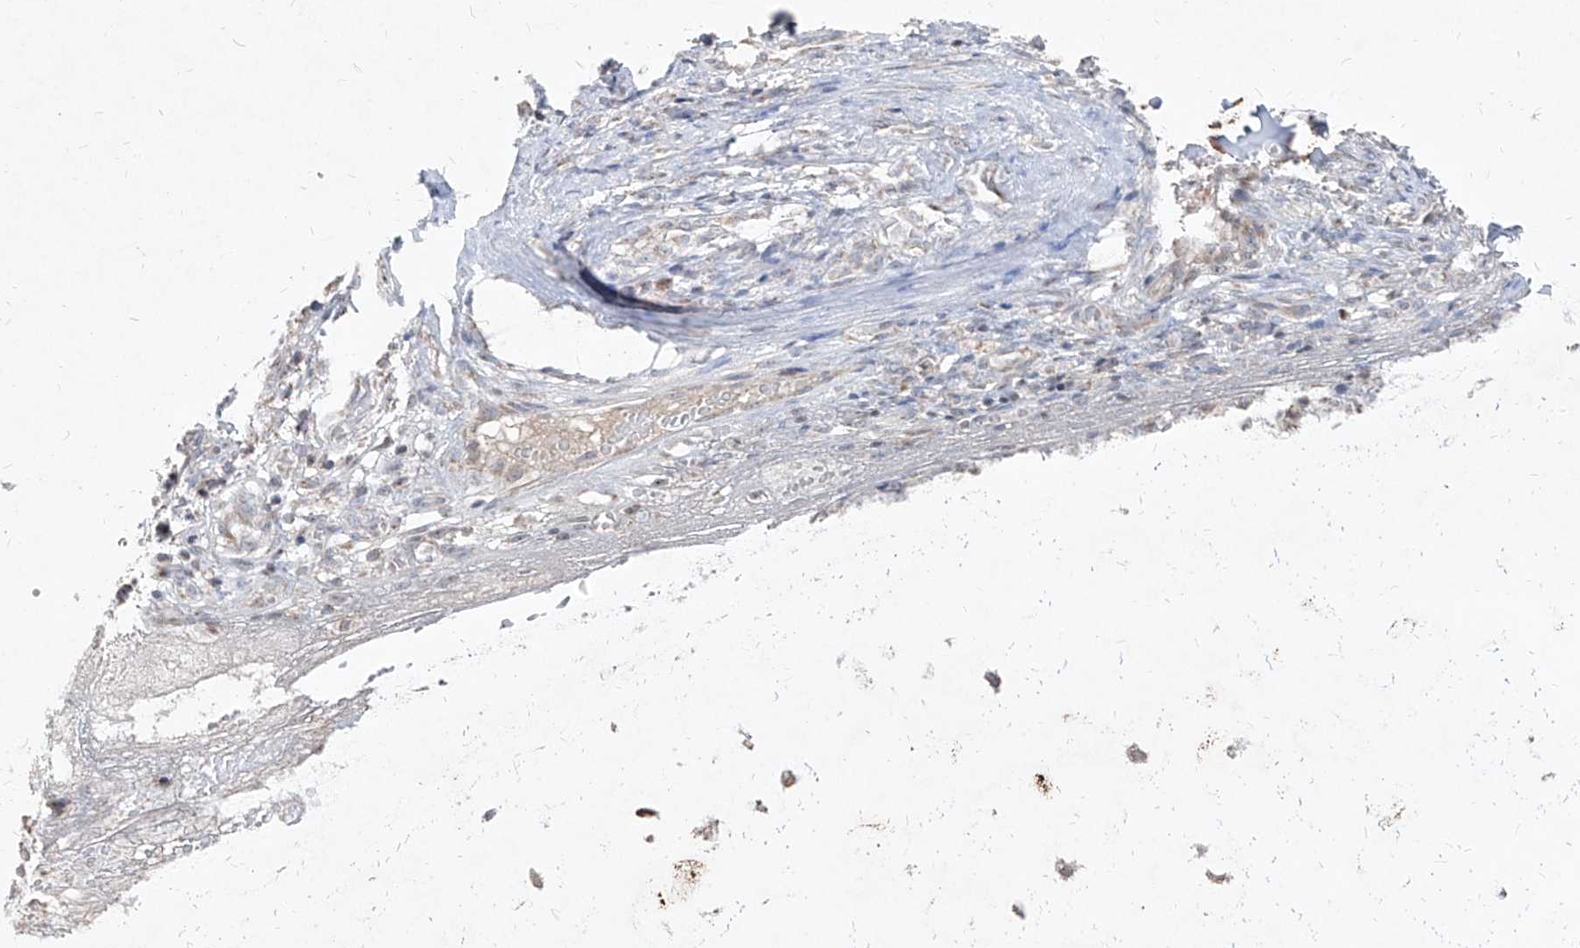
{"staining": {"intensity": "negative", "quantity": "none", "location": "none"}, "tissue": "adipose tissue", "cell_type": "Adipocytes", "image_type": "normal", "snomed": [{"axis": "morphology", "description": "Normal tissue, NOS"}, {"axis": "morphology", "description": "Basal cell carcinoma"}, {"axis": "topography", "description": "Cartilage tissue"}, {"axis": "topography", "description": "Nasopharynx"}, {"axis": "topography", "description": "Oral tissue"}], "caption": "An immunohistochemistry histopathology image of benign adipose tissue is shown. There is no staining in adipocytes of adipose tissue.", "gene": "NDUFB3", "patient": {"sex": "female", "age": 77}}